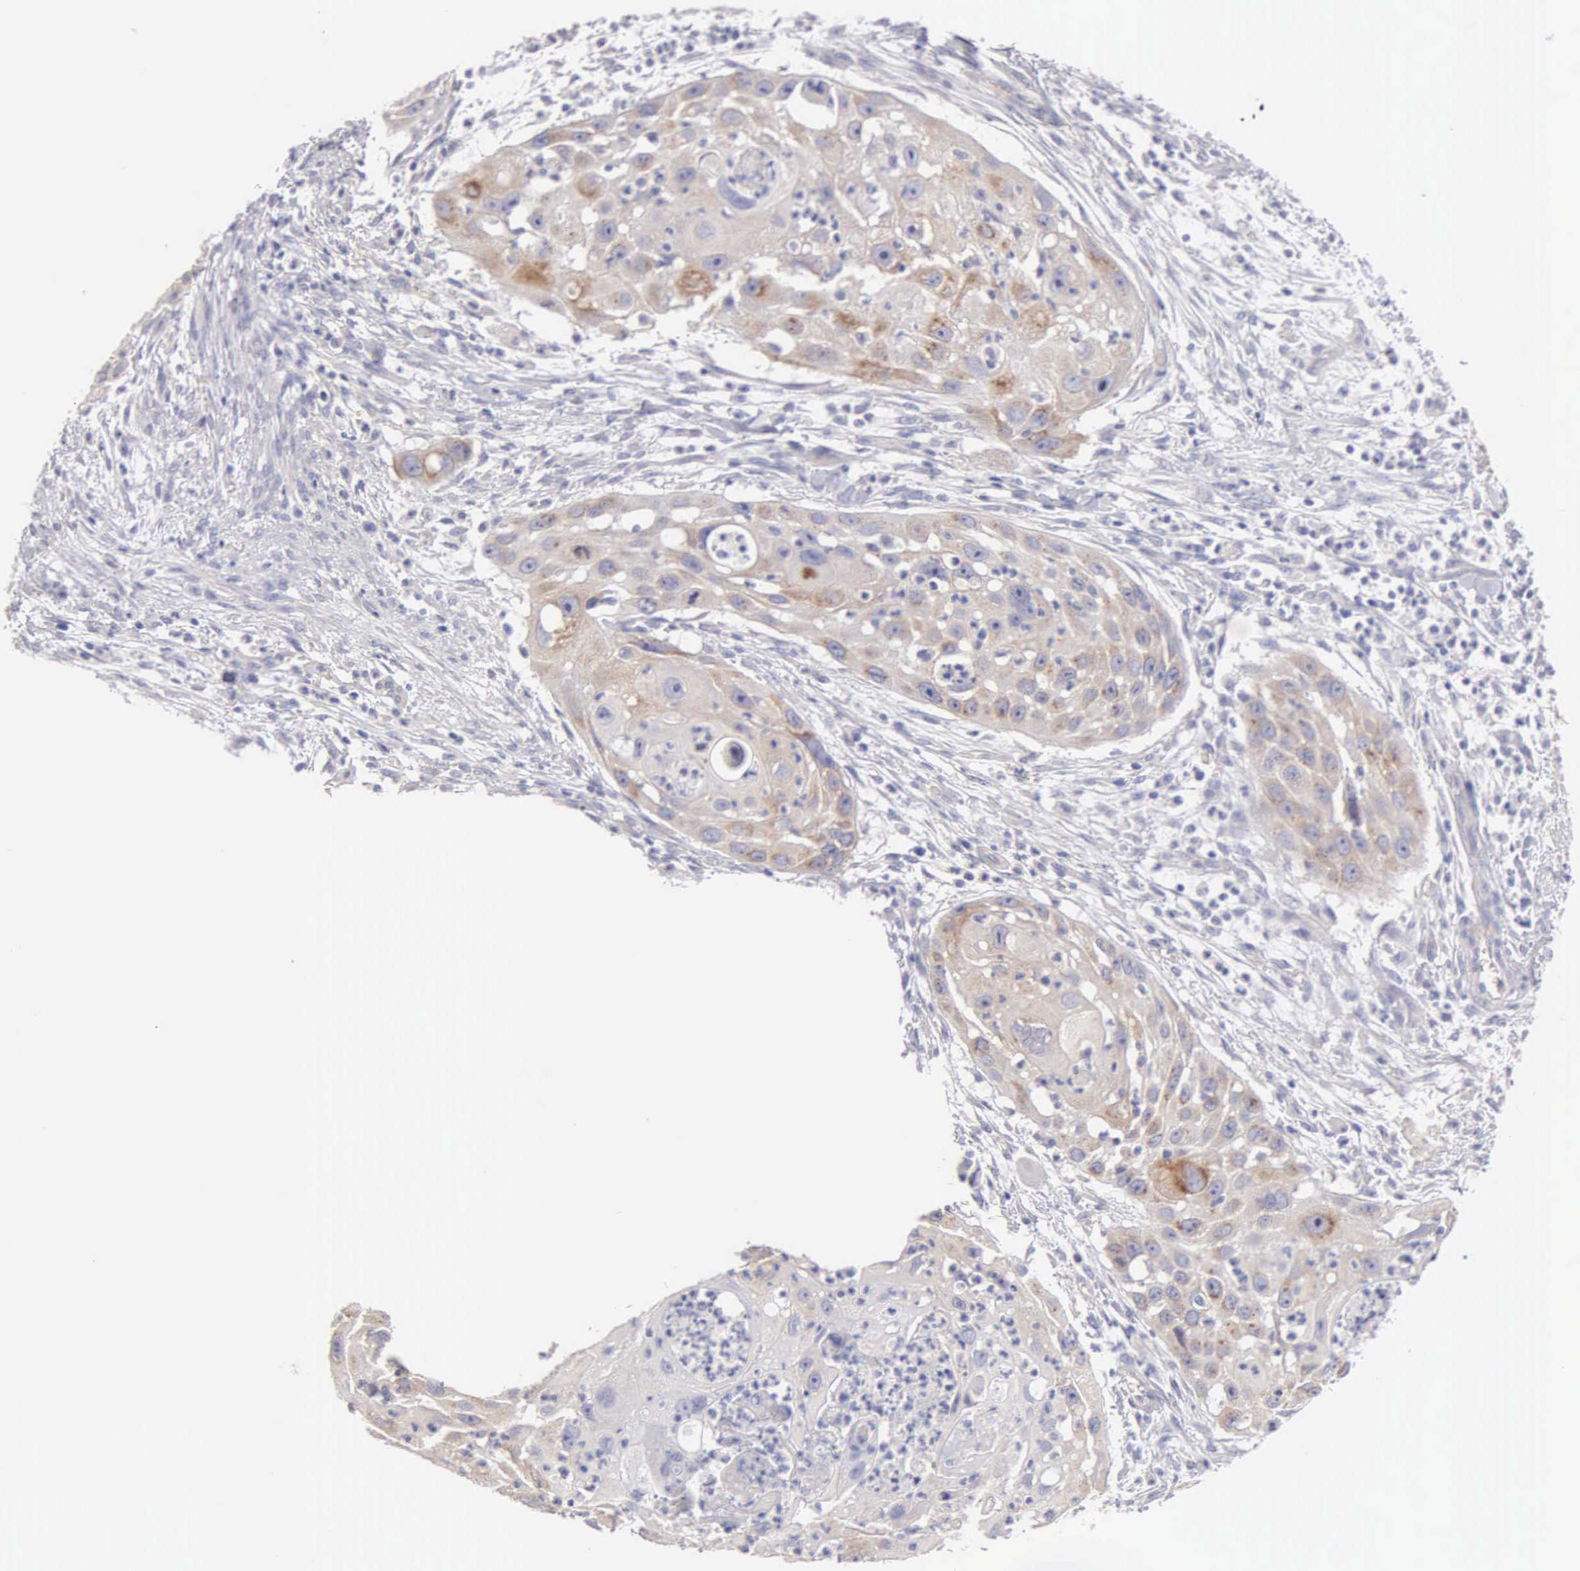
{"staining": {"intensity": "weak", "quantity": ">75%", "location": "cytoplasmic/membranous"}, "tissue": "head and neck cancer", "cell_type": "Tumor cells", "image_type": "cancer", "snomed": [{"axis": "morphology", "description": "Squamous cell carcinoma, NOS"}, {"axis": "topography", "description": "Head-Neck"}], "caption": "The micrograph displays a brown stain indicating the presence of a protein in the cytoplasmic/membranous of tumor cells in squamous cell carcinoma (head and neck). (DAB IHC, brown staining for protein, blue staining for nuclei).", "gene": "APP", "patient": {"sex": "male", "age": 64}}